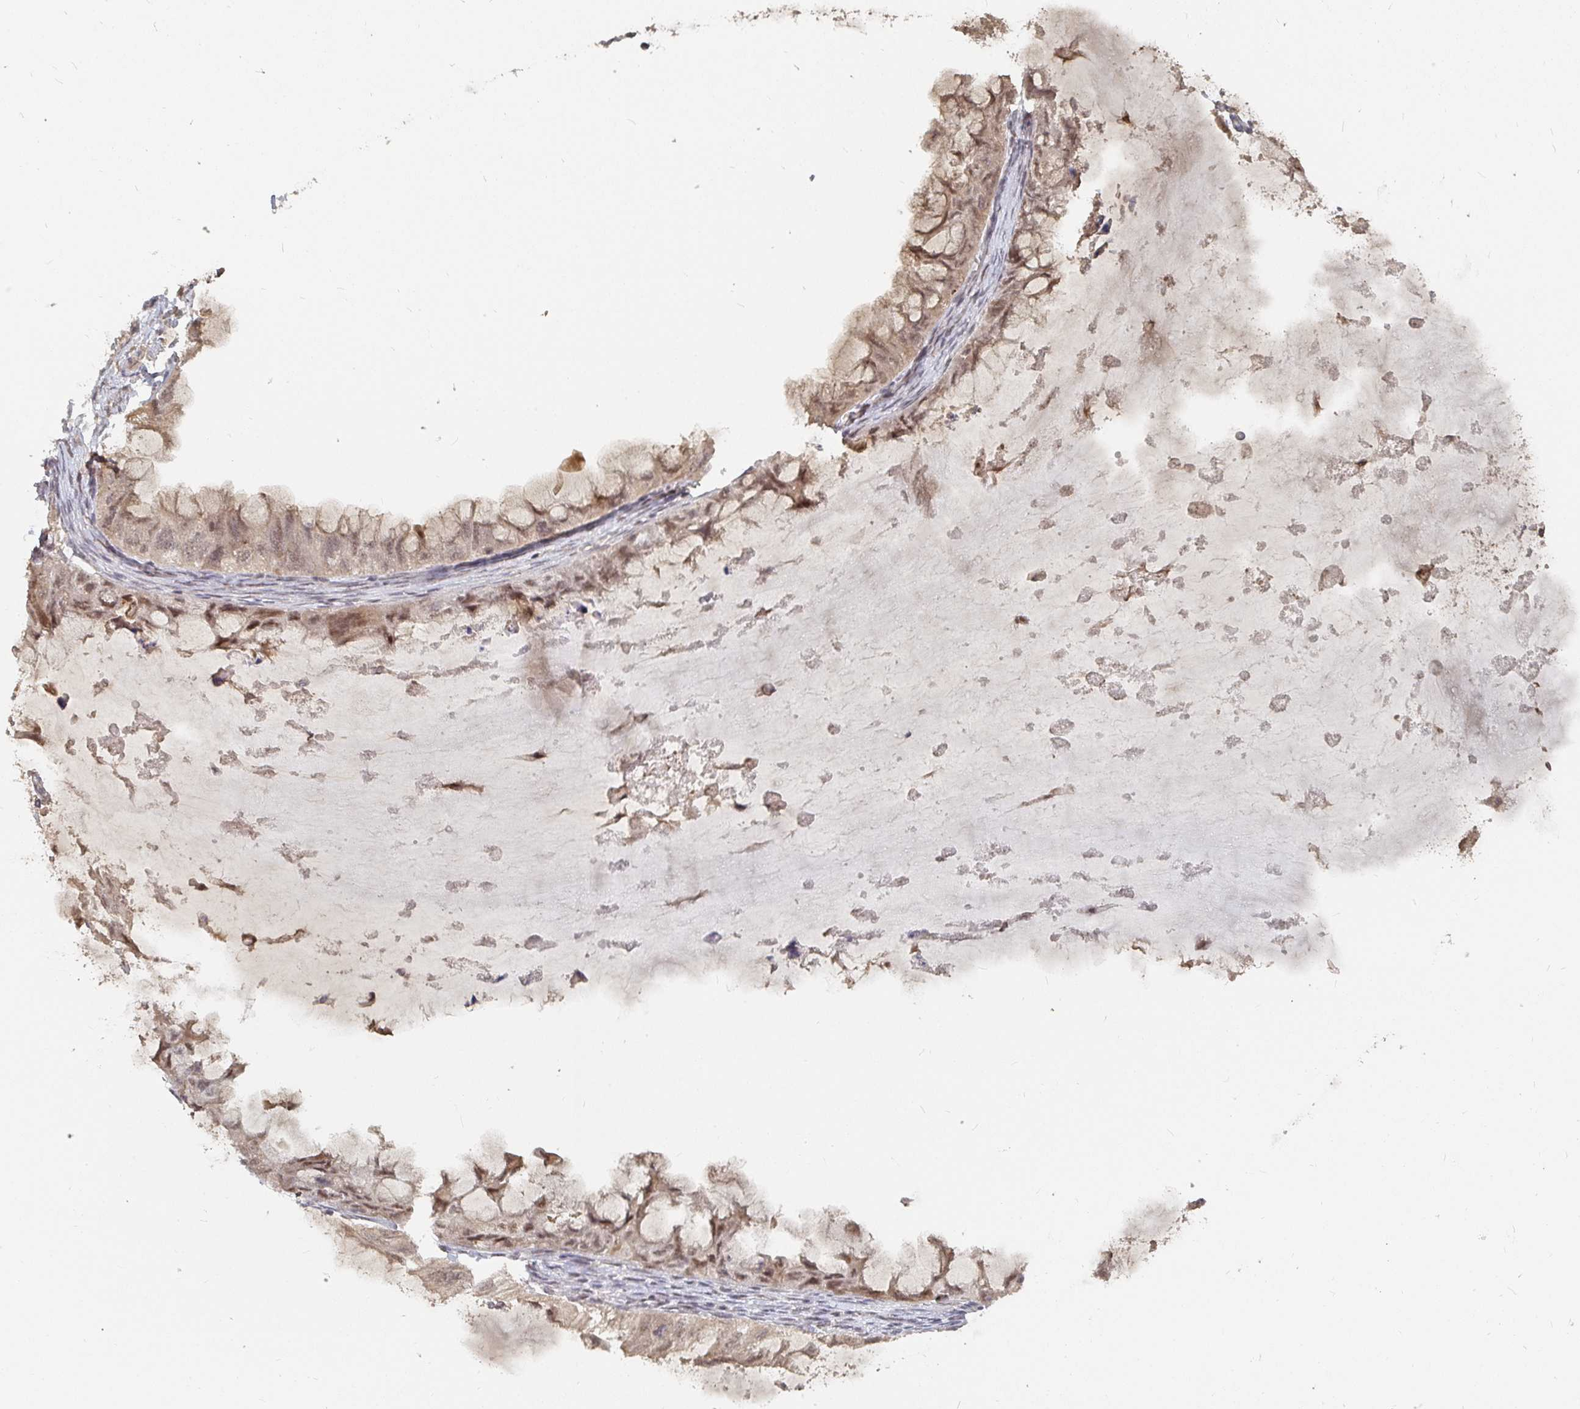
{"staining": {"intensity": "weak", "quantity": ">75%", "location": "cytoplasmic/membranous,nuclear"}, "tissue": "ovarian cancer", "cell_type": "Tumor cells", "image_type": "cancer", "snomed": [{"axis": "morphology", "description": "Cystadenocarcinoma, mucinous, NOS"}, {"axis": "topography", "description": "Ovary"}], "caption": "Immunohistochemistry (DAB) staining of ovarian cancer shows weak cytoplasmic/membranous and nuclear protein positivity in approximately >75% of tumor cells.", "gene": "LRP5", "patient": {"sex": "female", "age": 72}}